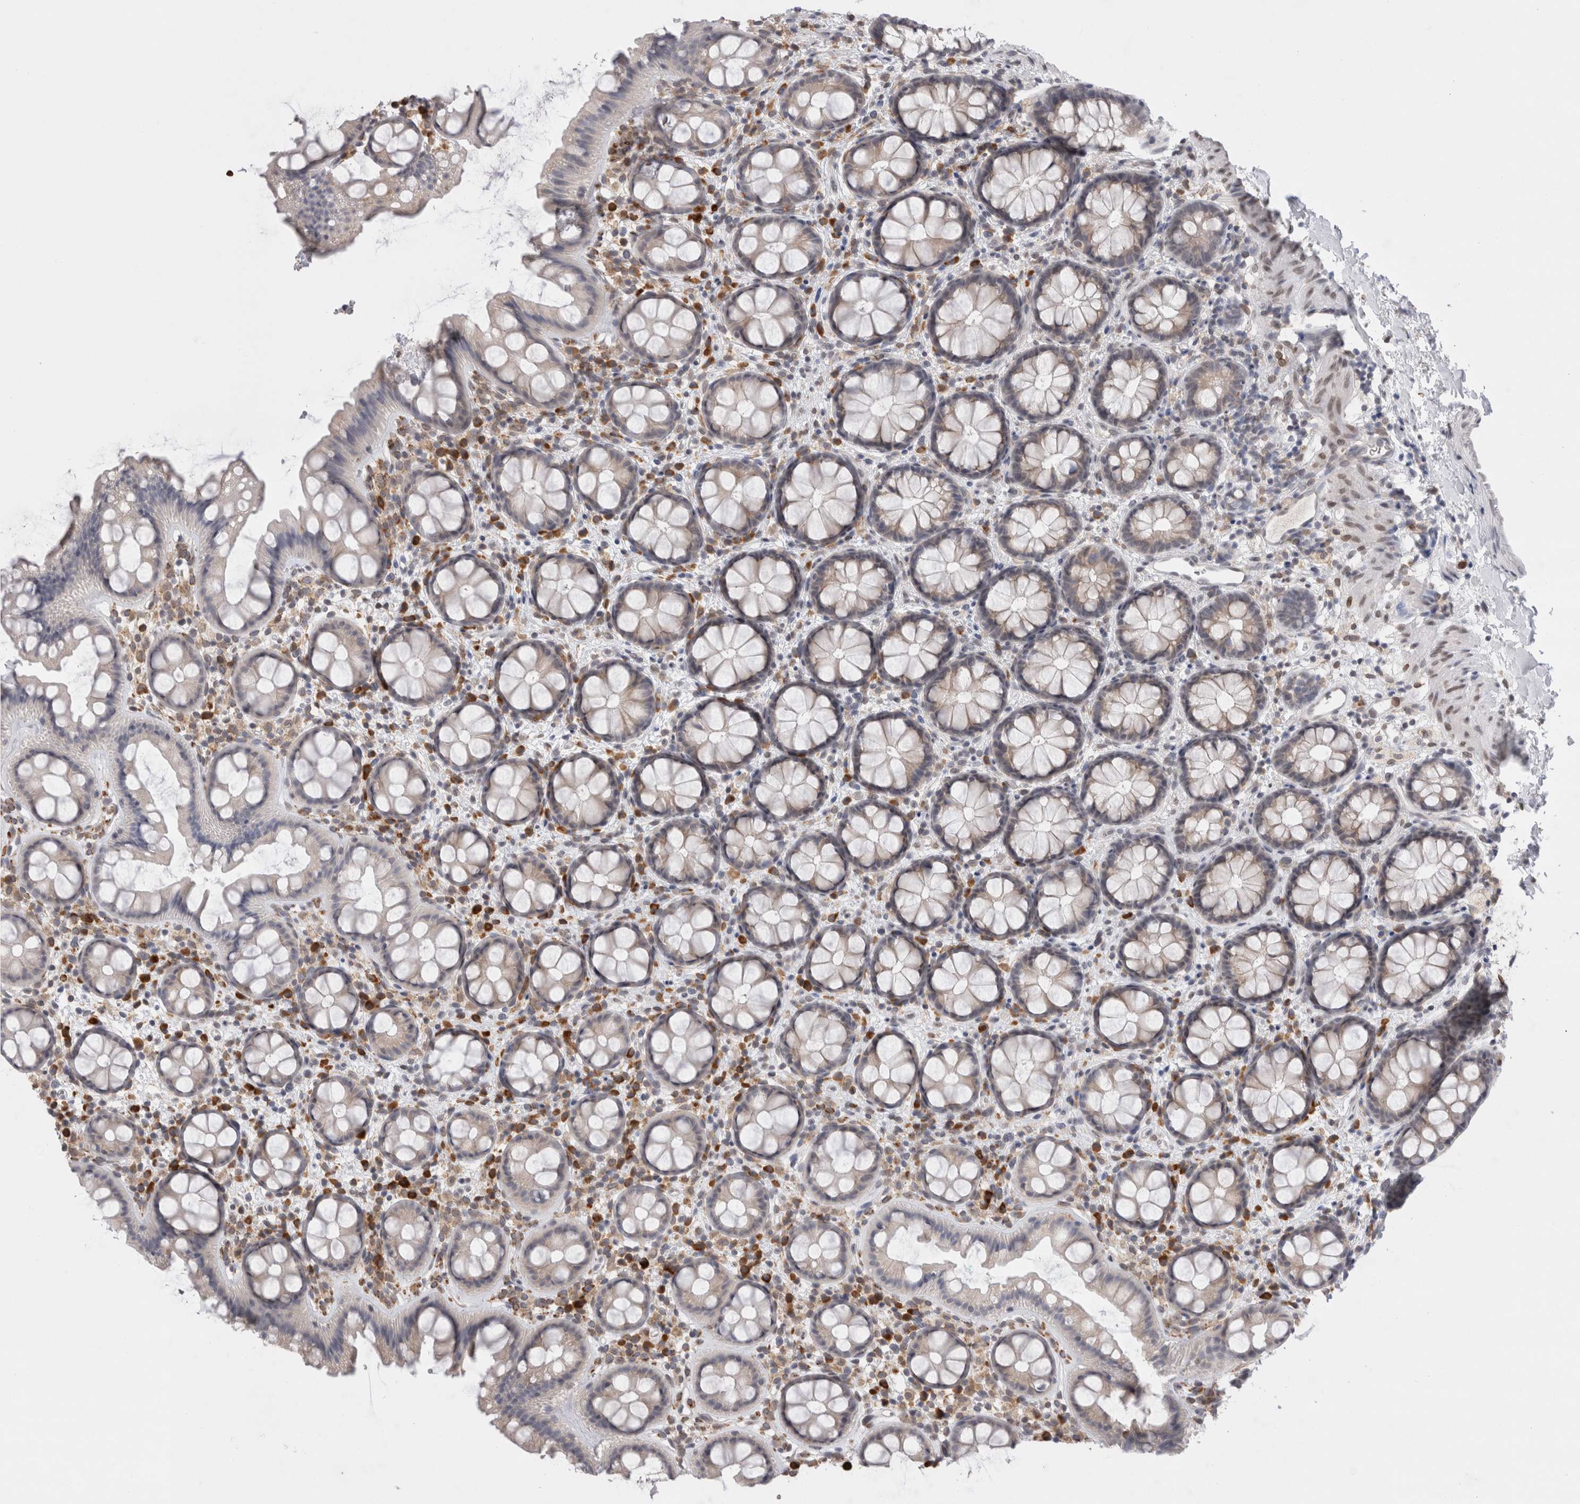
{"staining": {"intensity": "weak", "quantity": "<25%", "location": "cytoplasmic/membranous"}, "tissue": "rectum", "cell_type": "Glandular cells", "image_type": "normal", "snomed": [{"axis": "morphology", "description": "Normal tissue, NOS"}, {"axis": "topography", "description": "Rectum"}], "caption": "IHC micrograph of benign rectum: human rectum stained with DAB demonstrates no significant protein staining in glandular cells.", "gene": "VCPIP1", "patient": {"sex": "female", "age": 65}}